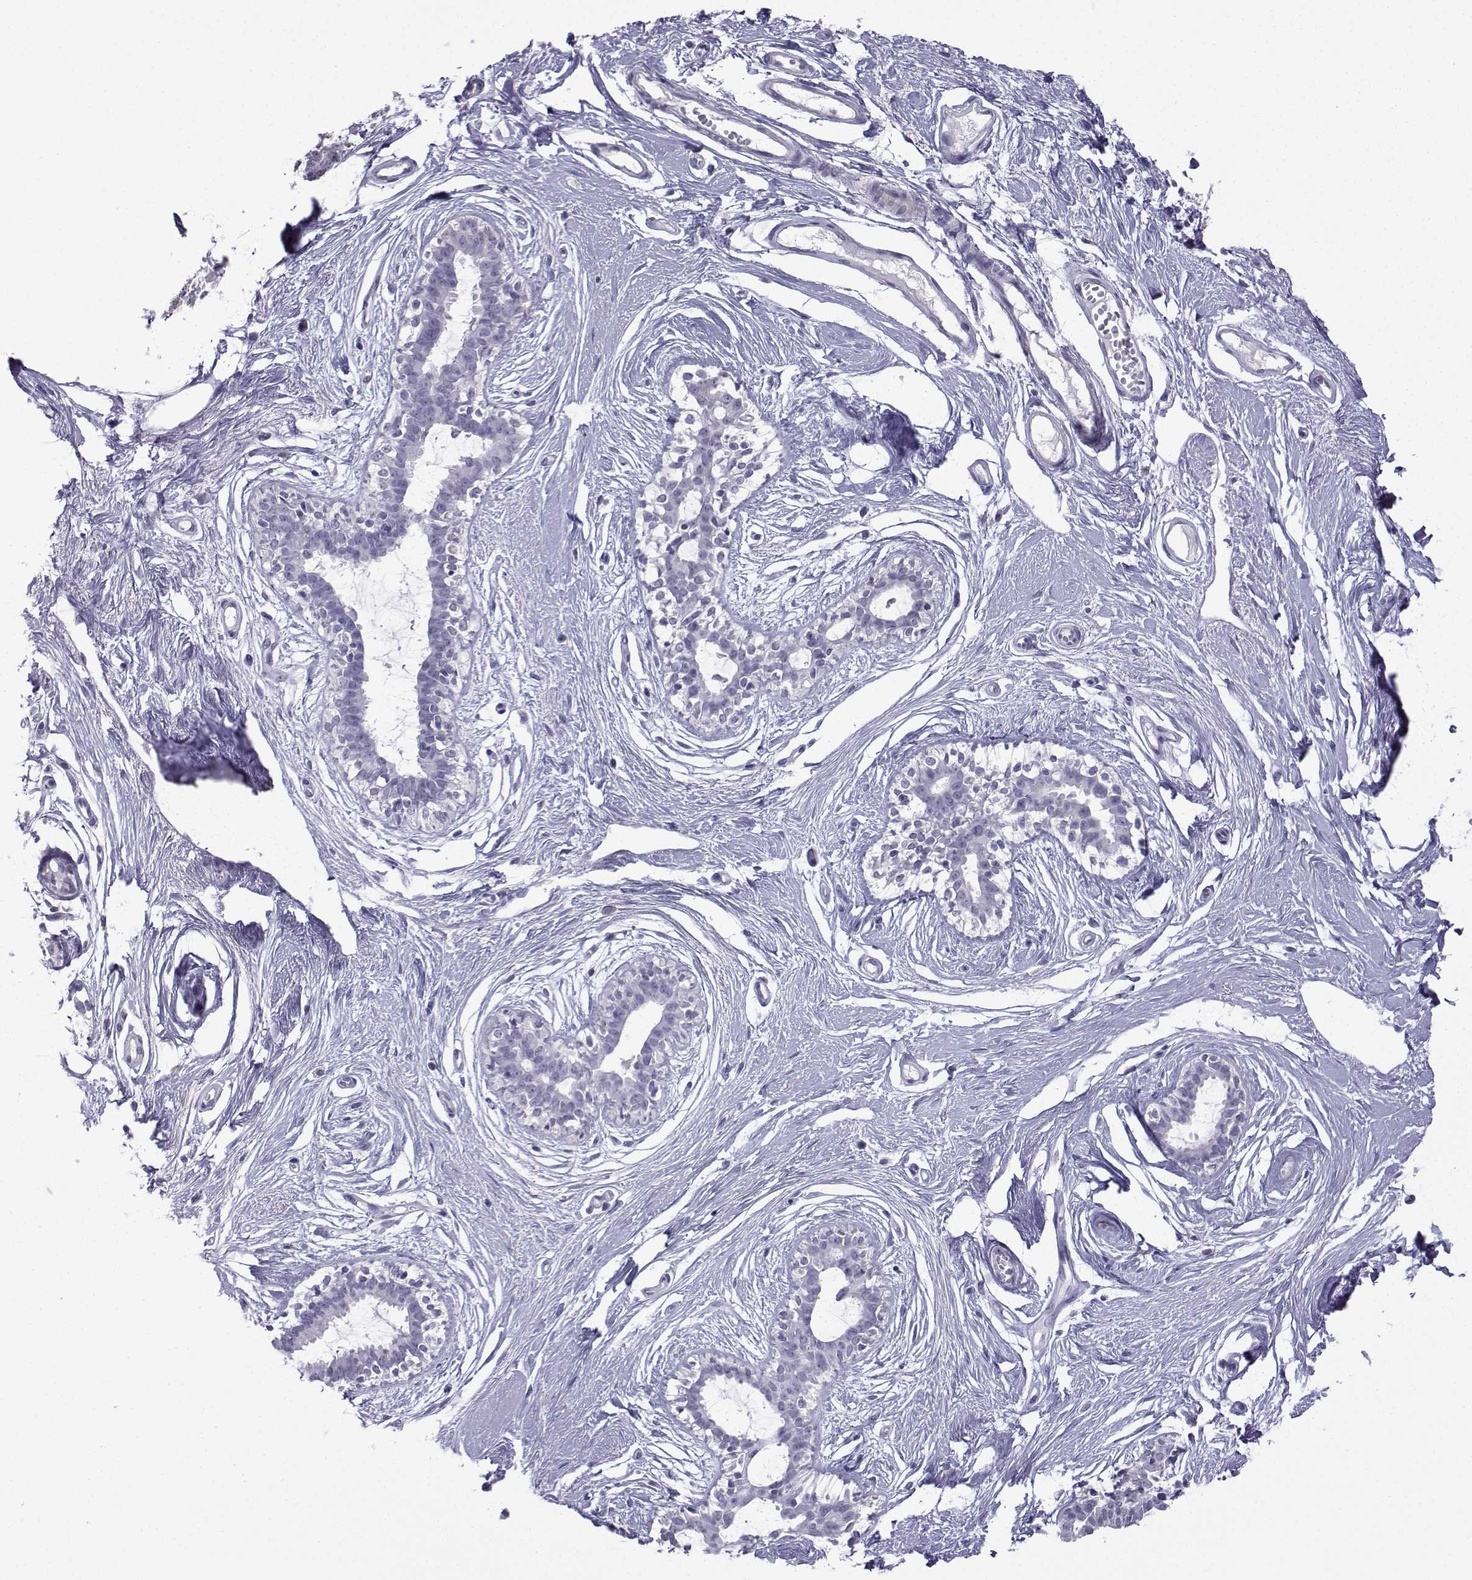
{"staining": {"intensity": "negative", "quantity": "none", "location": "none"}, "tissue": "breast", "cell_type": "Adipocytes", "image_type": "normal", "snomed": [{"axis": "morphology", "description": "Normal tissue, NOS"}, {"axis": "topography", "description": "Breast"}], "caption": "This is an IHC micrograph of benign breast. There is no expression in adipocytes.", "gene": "CFAP70", "patient": {"sex": "female", "age": 49}}